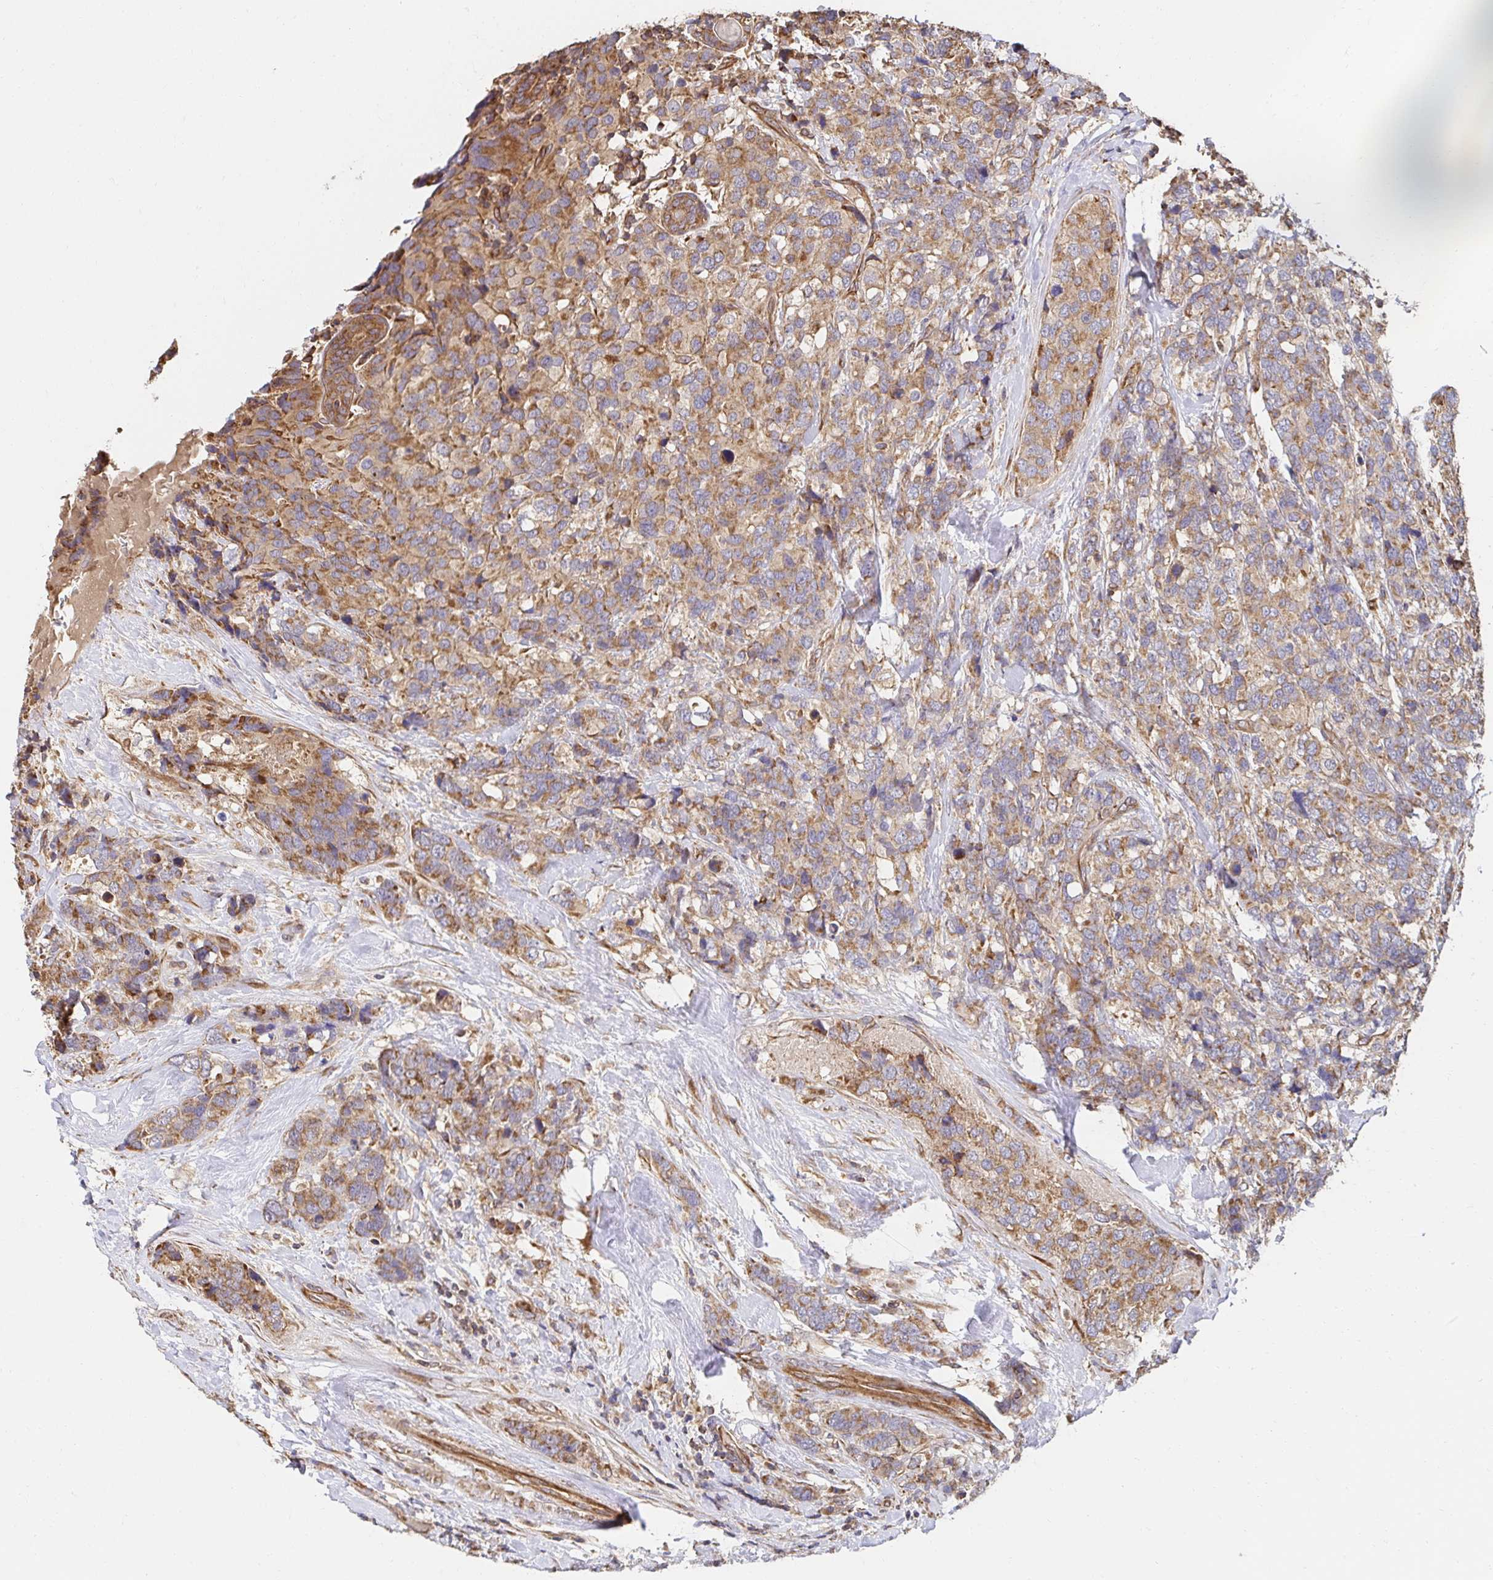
{"staining": {"intensity": "moderate", "quantity": ">75%", "location": "cytoplasmic/membranous"}, "tissue": "breast cancer", "cell_type": "Tumor cells", "image_type": "cancer", "snomed": [{"axis": "morphology", "description": "Lobular carcinoma"}, {"axis": "topography", "description": "Breast"}], "caption": "Protein expression analysis of lobular carcinoma (breast) exhibits moderate cytoplasmic/membranous staining in approximately >75% of tumor cells.", "gene": "APBB1", "patient": {"sex": "female", "age": 59}}